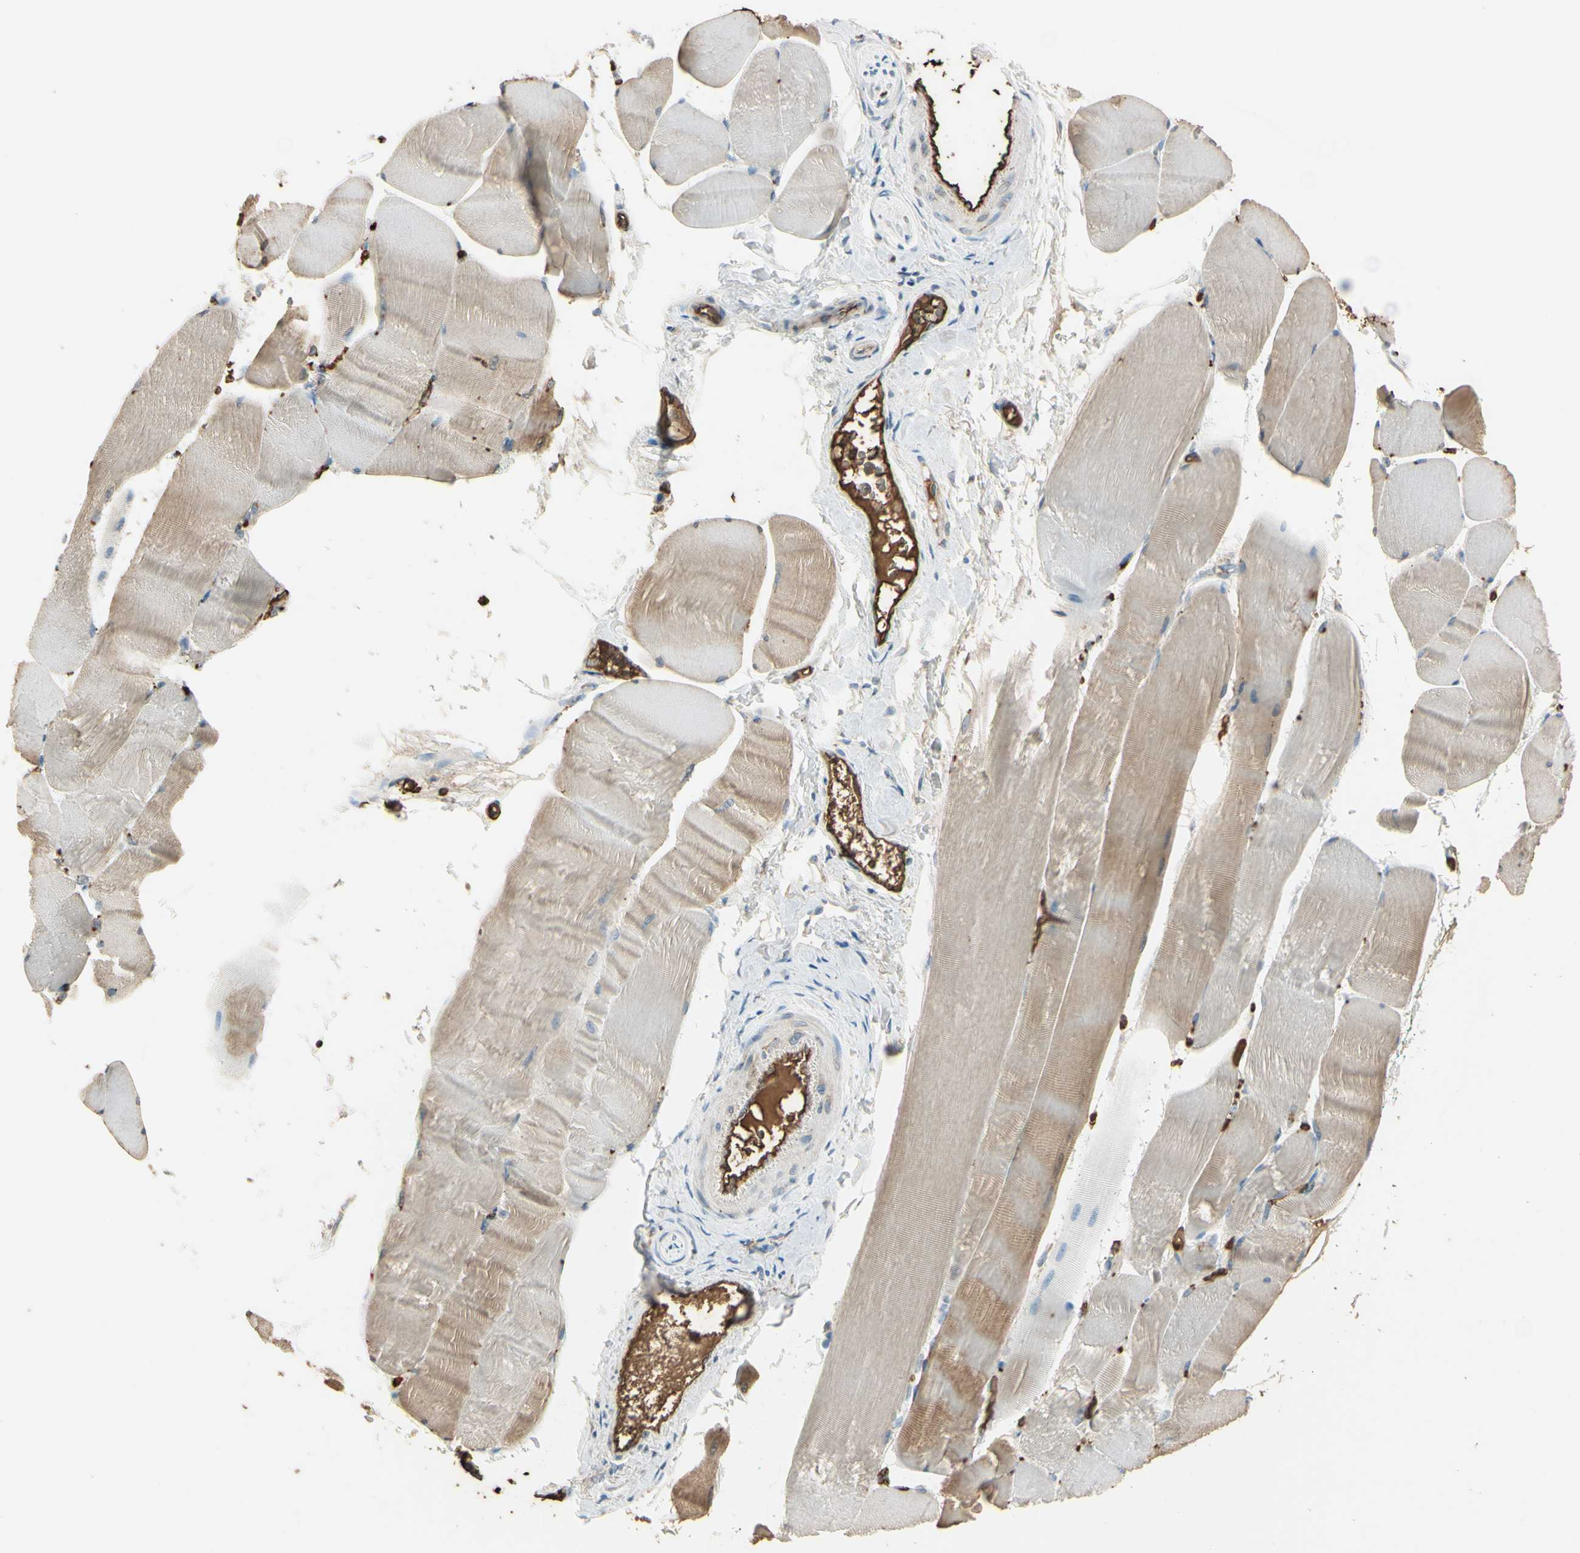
{"staining": {"intensity": "weak", "quantity": ">75%", "location": "cytoplasmic/membranous"}, "tissue": "skeletal muscle", "cell_type": "Myocytes", "image_type": "normal", "snomed": [{"axis": "morphology", "description": "Normal tissue, NOS"}, {"axis": "morphology", "description": "Squamous cell carcinoma, NOS"}, {"axis": "topography", "description": "Skeletal muscle"}], "caption": "A high-resolution histopathology image shows IHC staining of normal skeletal muscle, which shows weak cytoplasmic/membranous expression in approximately >75% of myocytes. The staining is performed using DAB (3,3'-diaminobenzidine) brown chromogen to label protein expression. The nuclei are counter-stained blue using hematoxylin.", "gene": "ANGPTL1", "patient": {"sex": "male", "age": 51}}